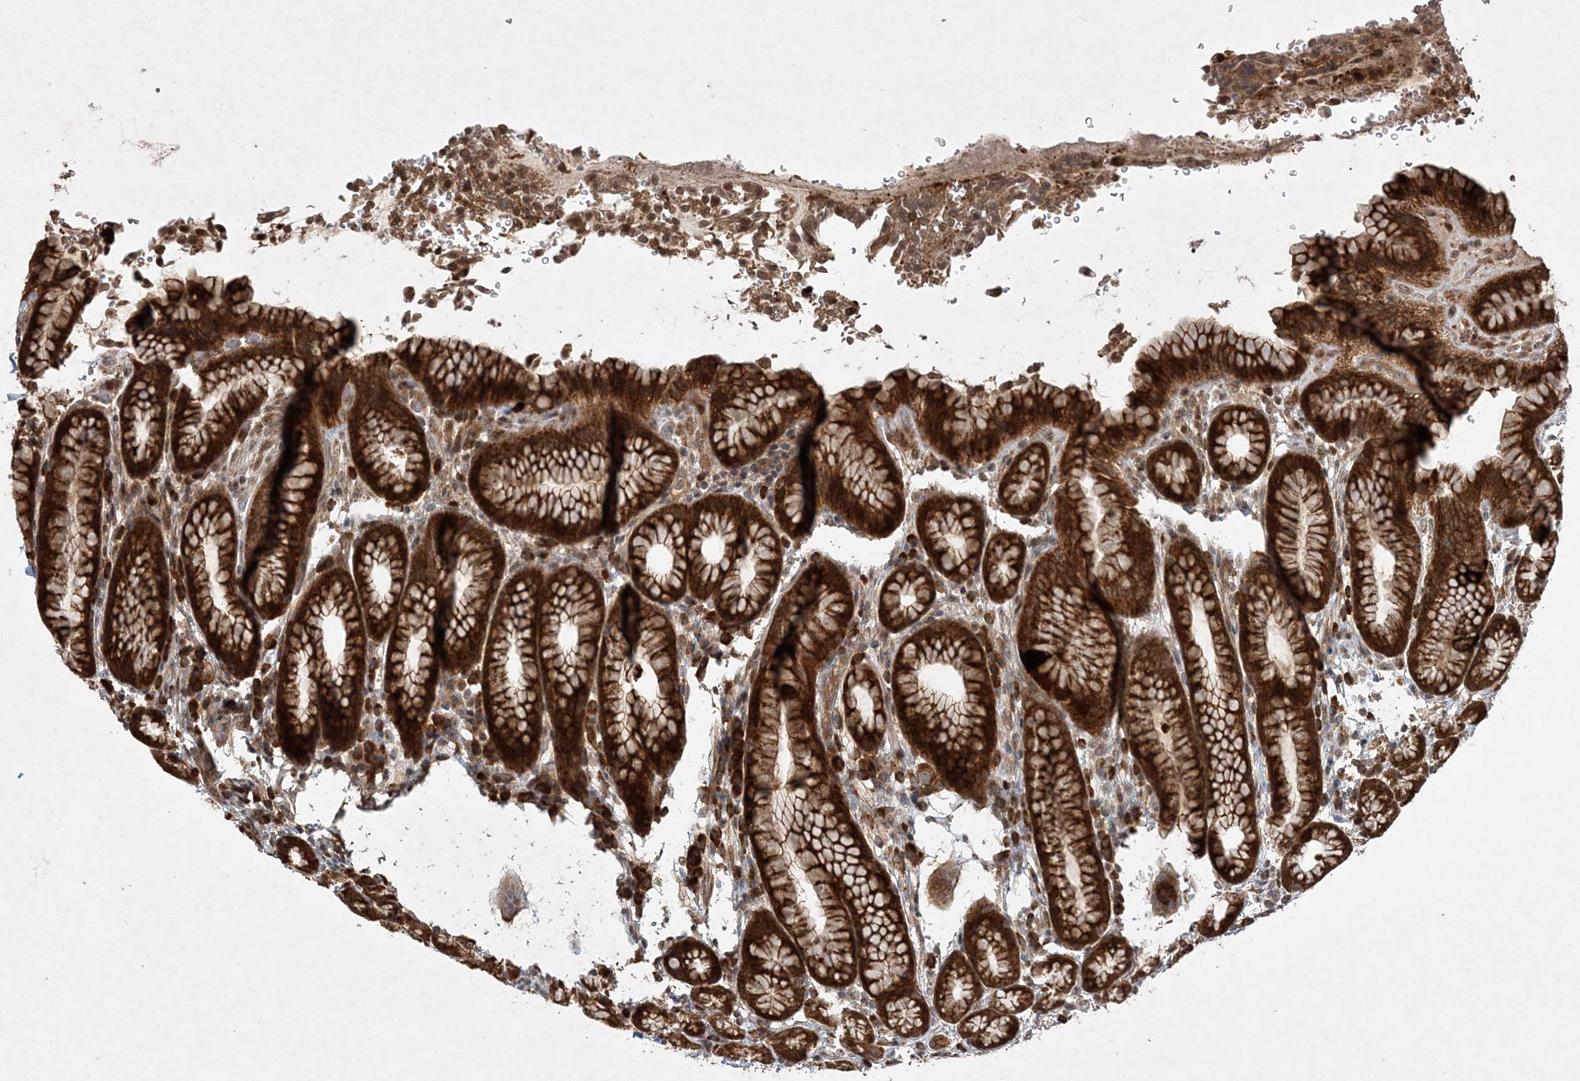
{"staining": {"intensity": "strong", "quantity": ">75%", "location": "cytoplasmic/membranous"}, "tissue": "stomach", "cell_type": "Glandular cells", "image_type": "normal", "snomed": [{"axis": "morphology", "description": "Normal tissue, NOS"}, {"axis": "topography", "description": "Stomach"}], "caption": "Protein analysis of benign stomach demonstrates strong cytoplasmic/membranous staining in about >75% of glandular cells. Using DAB (3,3'-diaminobenzidine) (brown) and hematoxylin (blue) stains, captured at high magnification using brightfield microscopy.", "gene": "UBR3", "patient": {"sex": "male", "age": 42}}